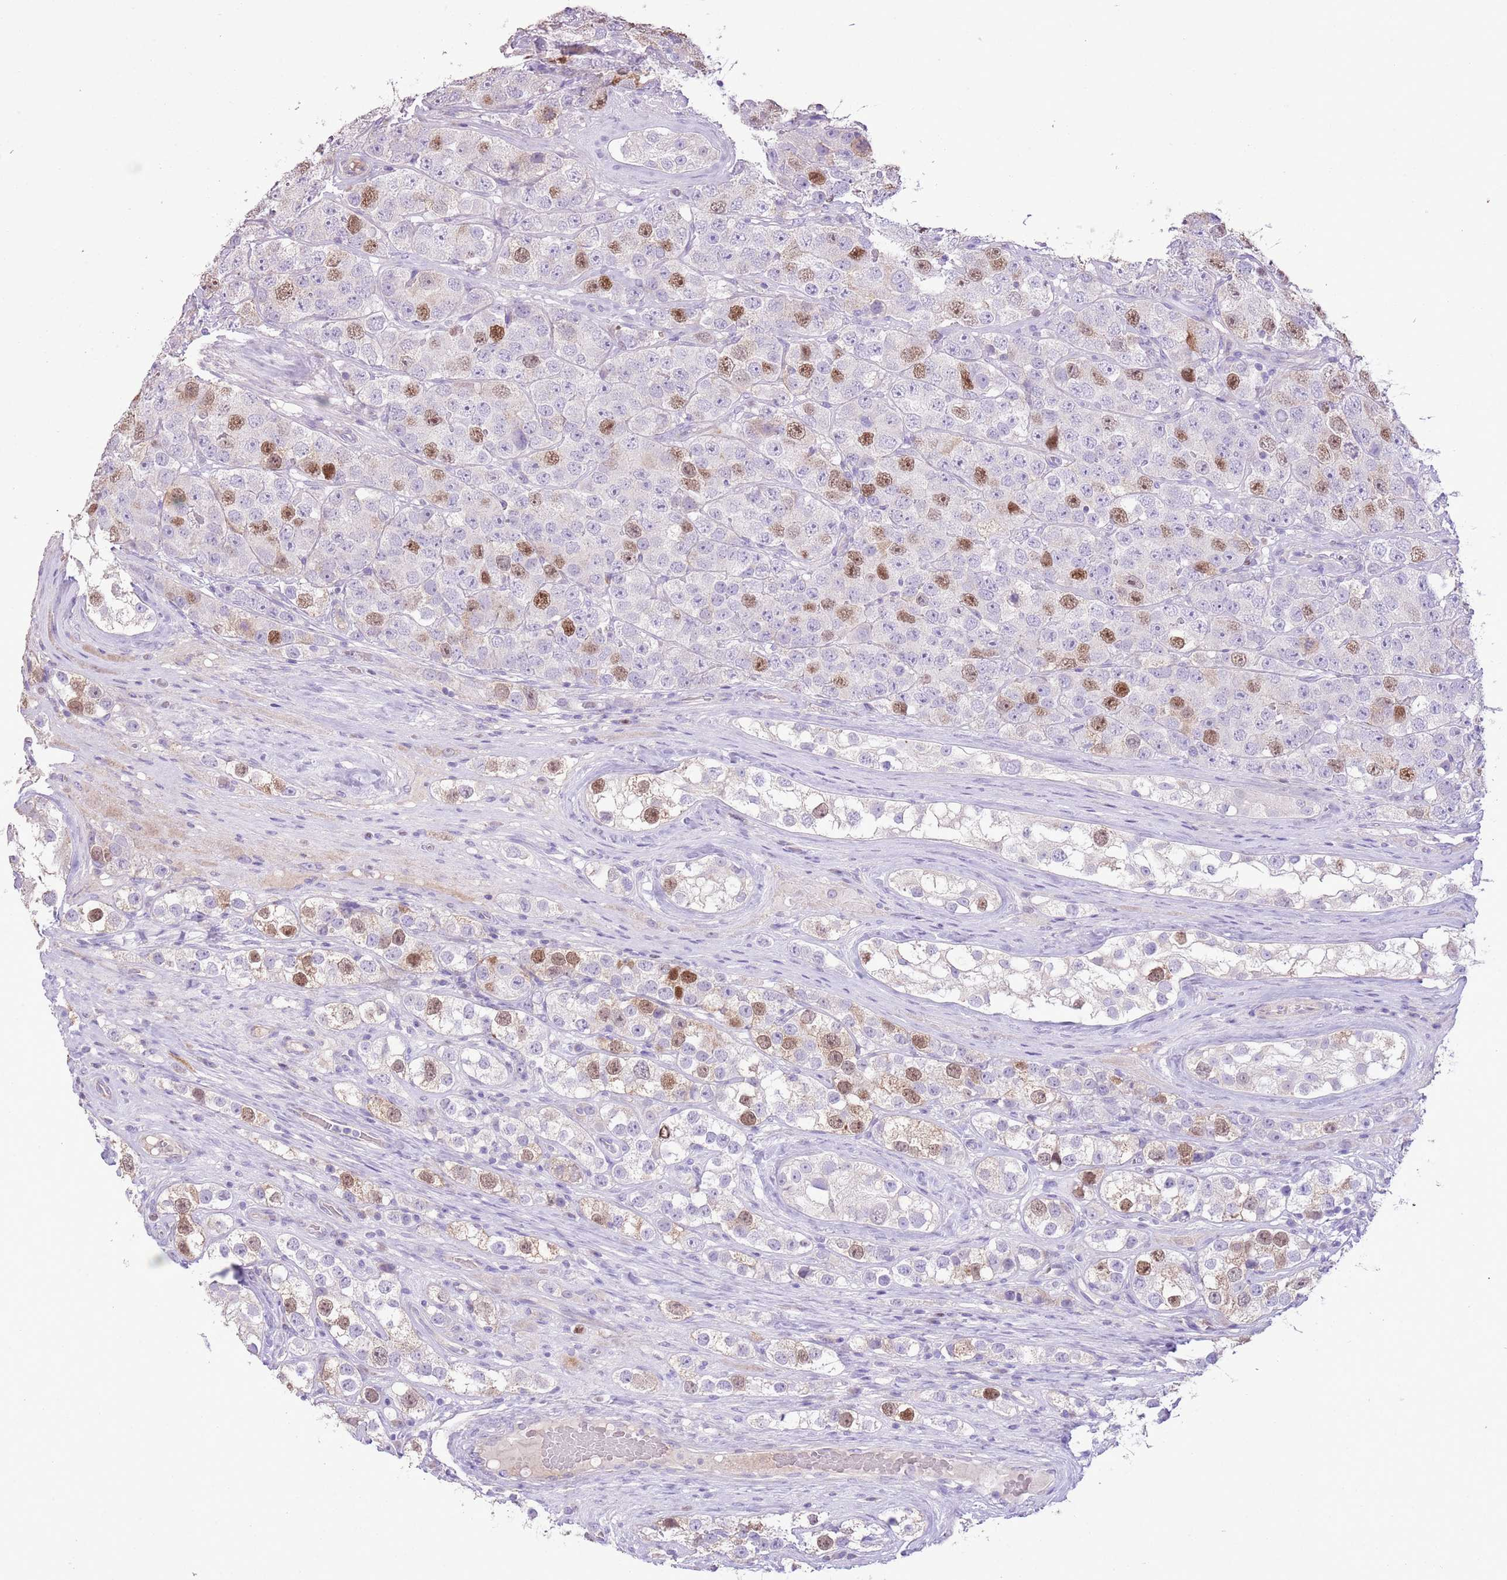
{"staining": {"intensity": "moderate", "quantity": "25%-75%", "location": "nuclear"}, "tissue": "testis cancer", "cell_type": "Tumor cells", "image_type": "cancer", "snomed": [{"axis": "morphology", "description": "Seminoma, NOS"}, {"axis": "topography", "description": "Testis"}], "caption": "Human seminoma (testis) stained with a brown dye exhibits moderate nuclear positive staining in approximately 25%-75% of tumor cells.", "gene": "GMNN", "patient": {"sex": "male", "age": 28}}